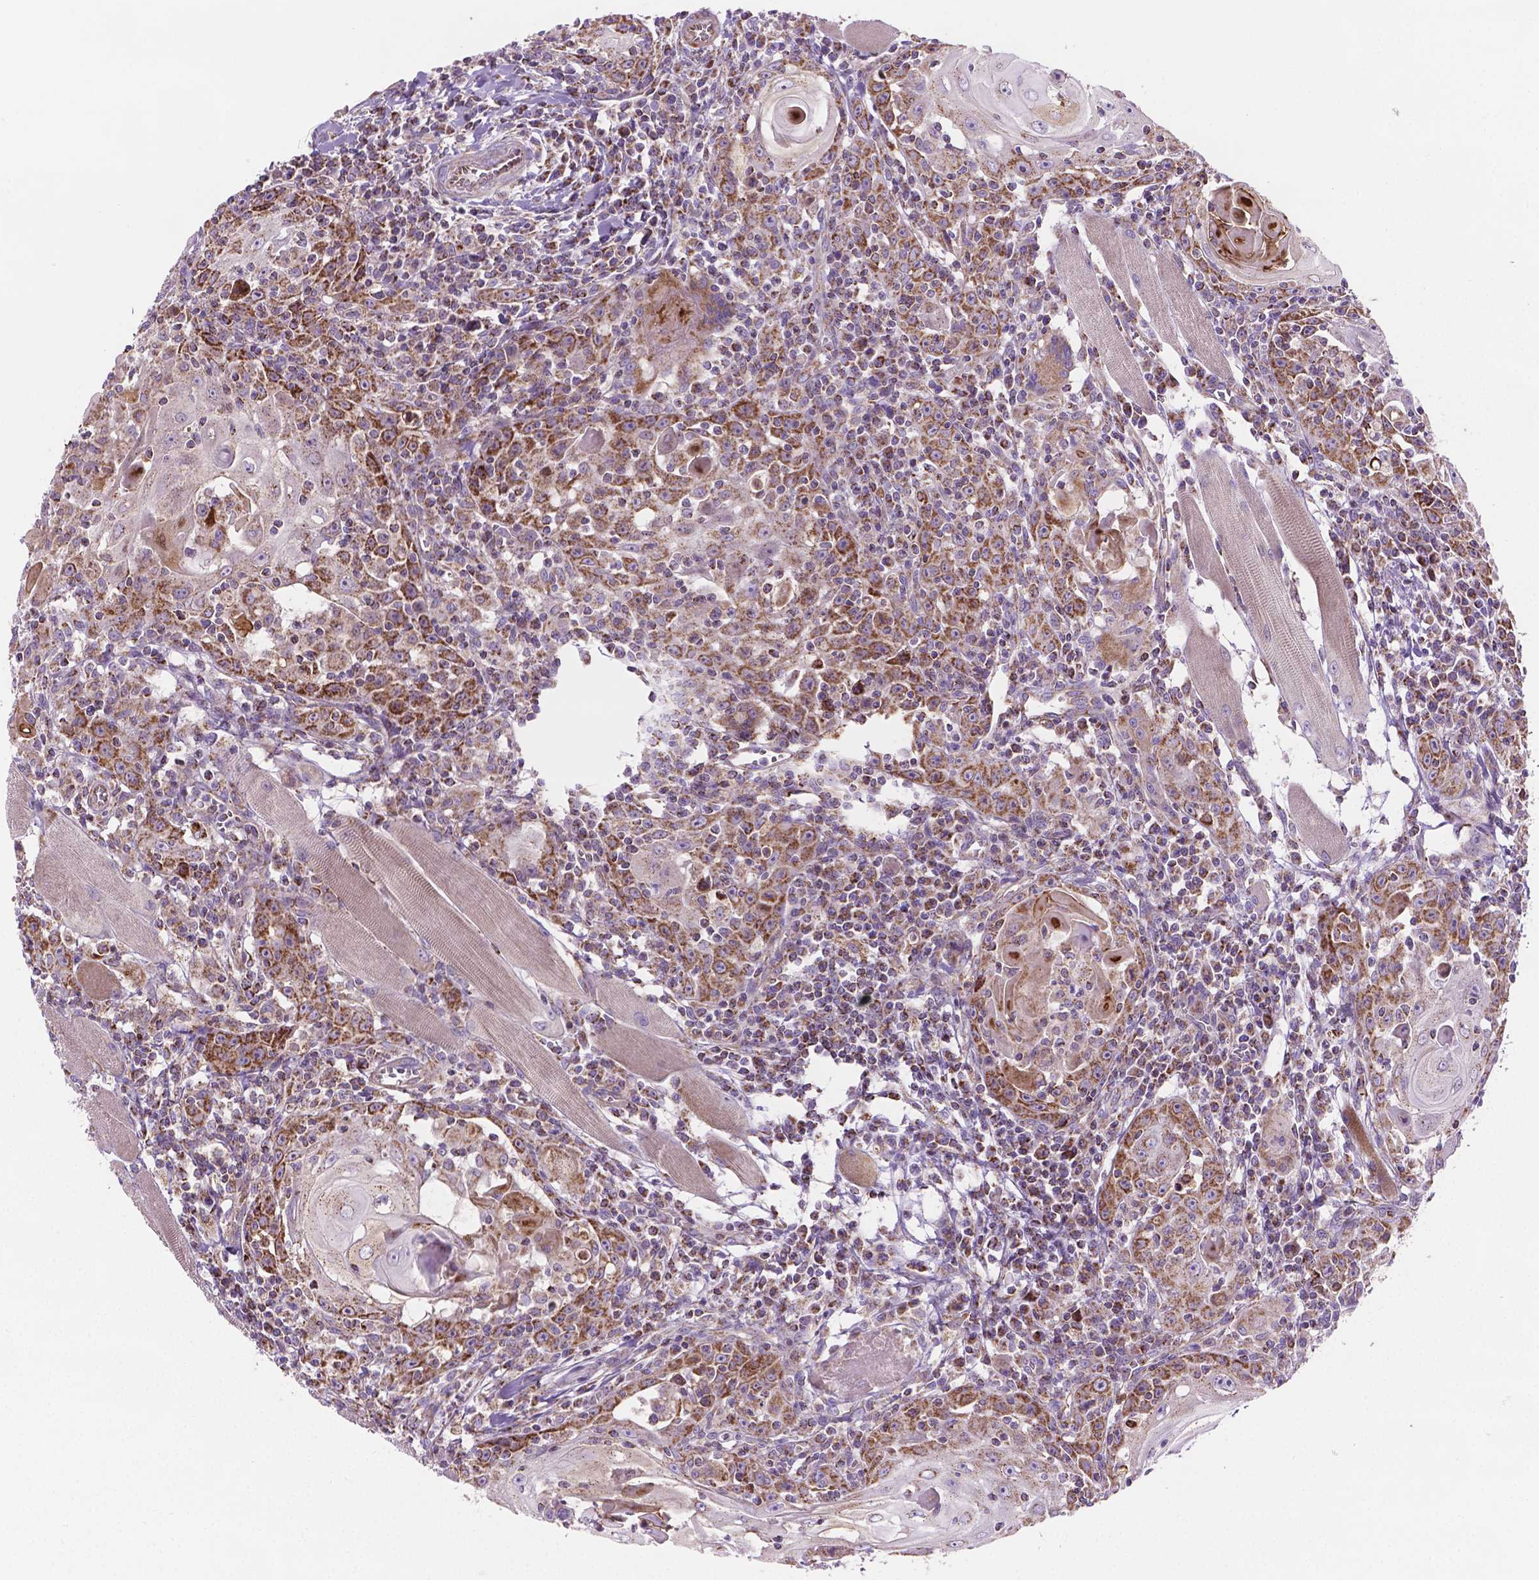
{"staining": {"intensity": "strong", "quantity": ">75%", "location": "cytoplasmic/membranous"}, "tissue": "head and neck cancer", "cell_type": "Tumor cells", "image_type": "cancer", "snomed": [{"axis": "morphology", "description": "Squamous cell carcinoma, NOS"}, {"axis": "topography", "description": "Head-Neck"}], "caption": "About >75% of tumor cells in head and neck cancer show strong cytoplasmic/membranous protein expression as visualized by brown immunohistochemical staining.", "gene": "PIBF1", "patient": {"sex": "male", "age": 52}}